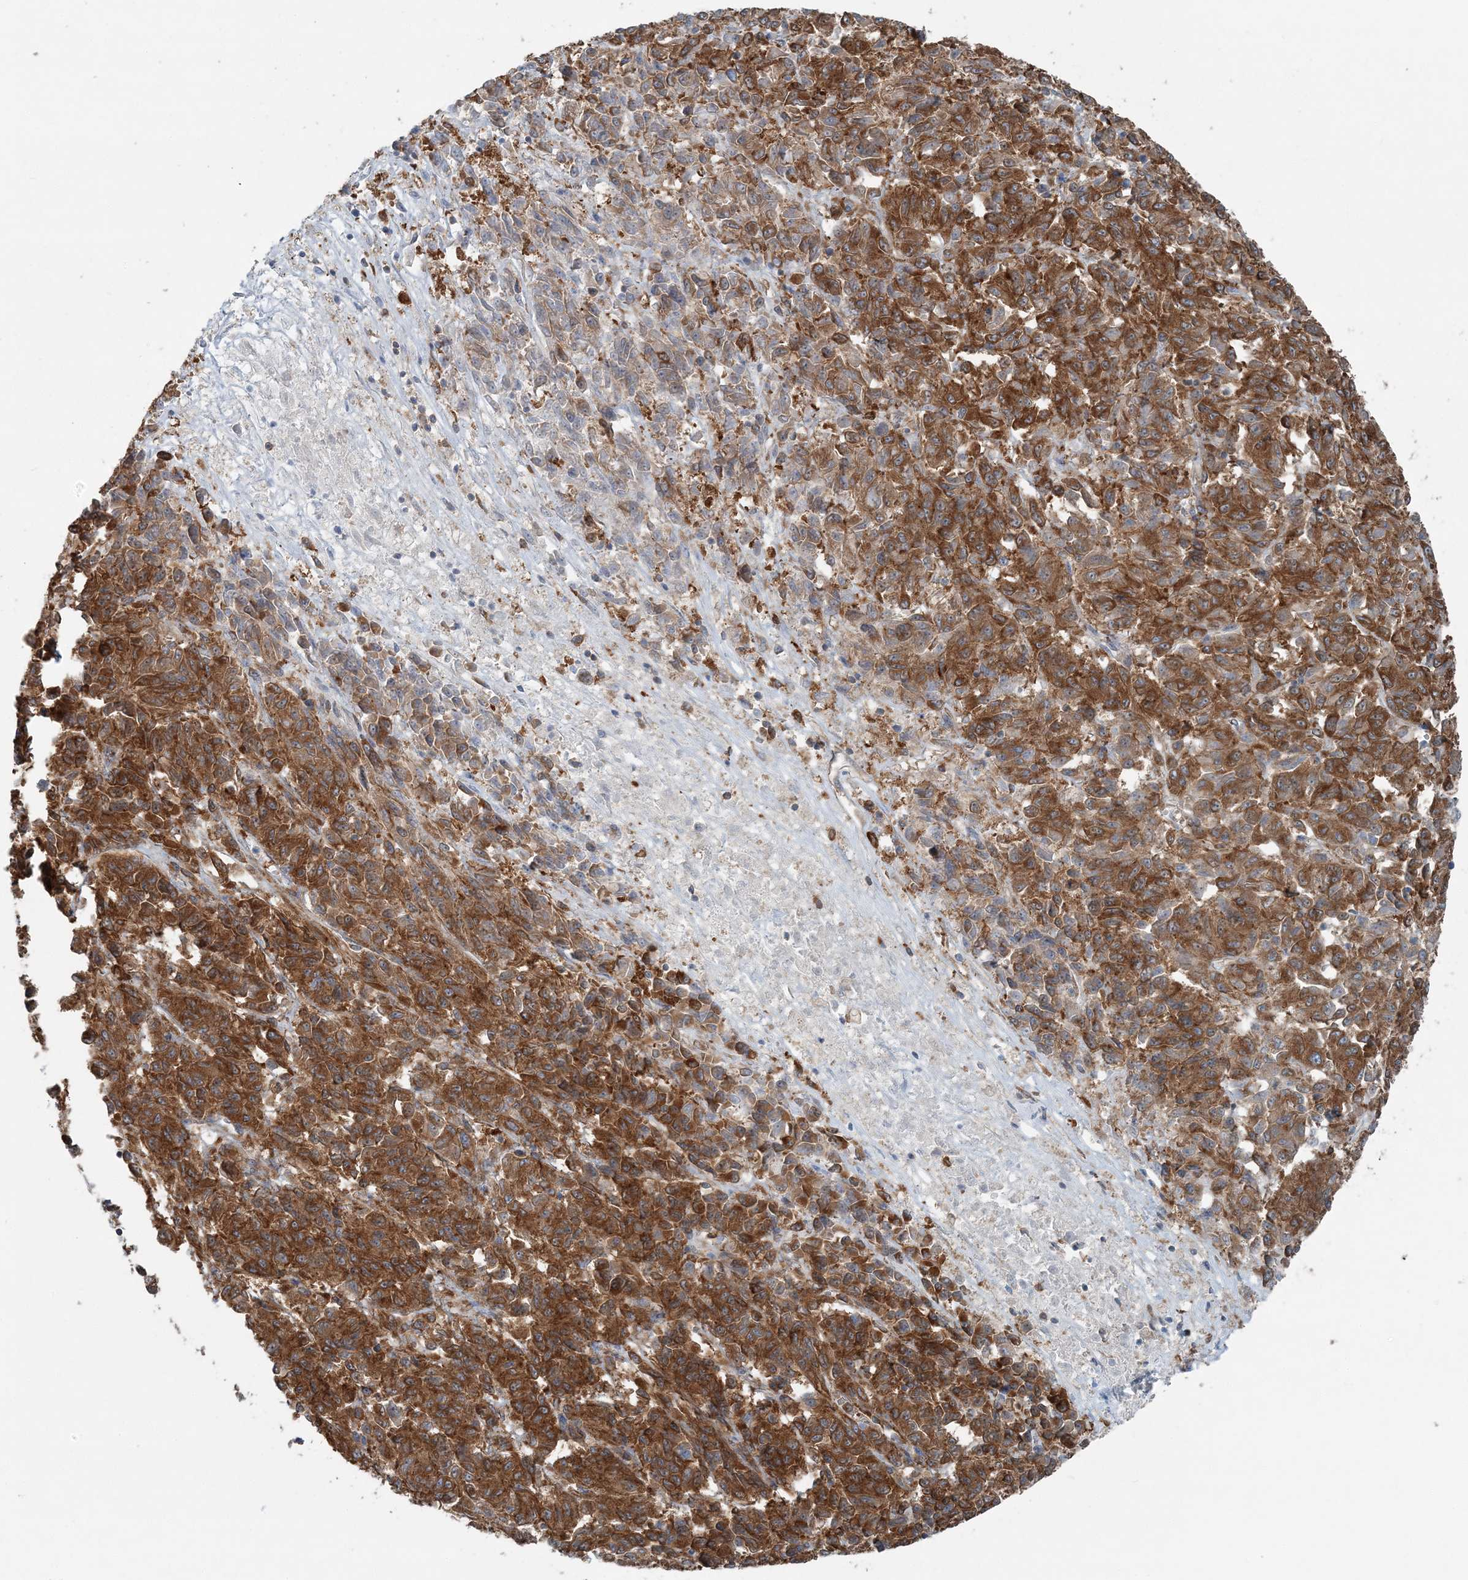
{"staining": {"intensity": "strong", "quantity": ">75%", "location": "cytoplasmic/membranous"}, "tissue": "melanoma", "cell_type": "Tumor cells", "image_type": "cancer", "snomed": [{"axis": "morphology", "description": "Malignant melanoma, Metastatic site"}, {"axis": "topography", "description": "Lung"}], "caption": "Malignant melanoma (metastatic site) stained for a protein (brown) reveals strong cytoplasmic/membranous positive positivity in approximately >75% of tumor cells.", "gene": "SNX2", "patient": {"sex": "male", "age": 64}}